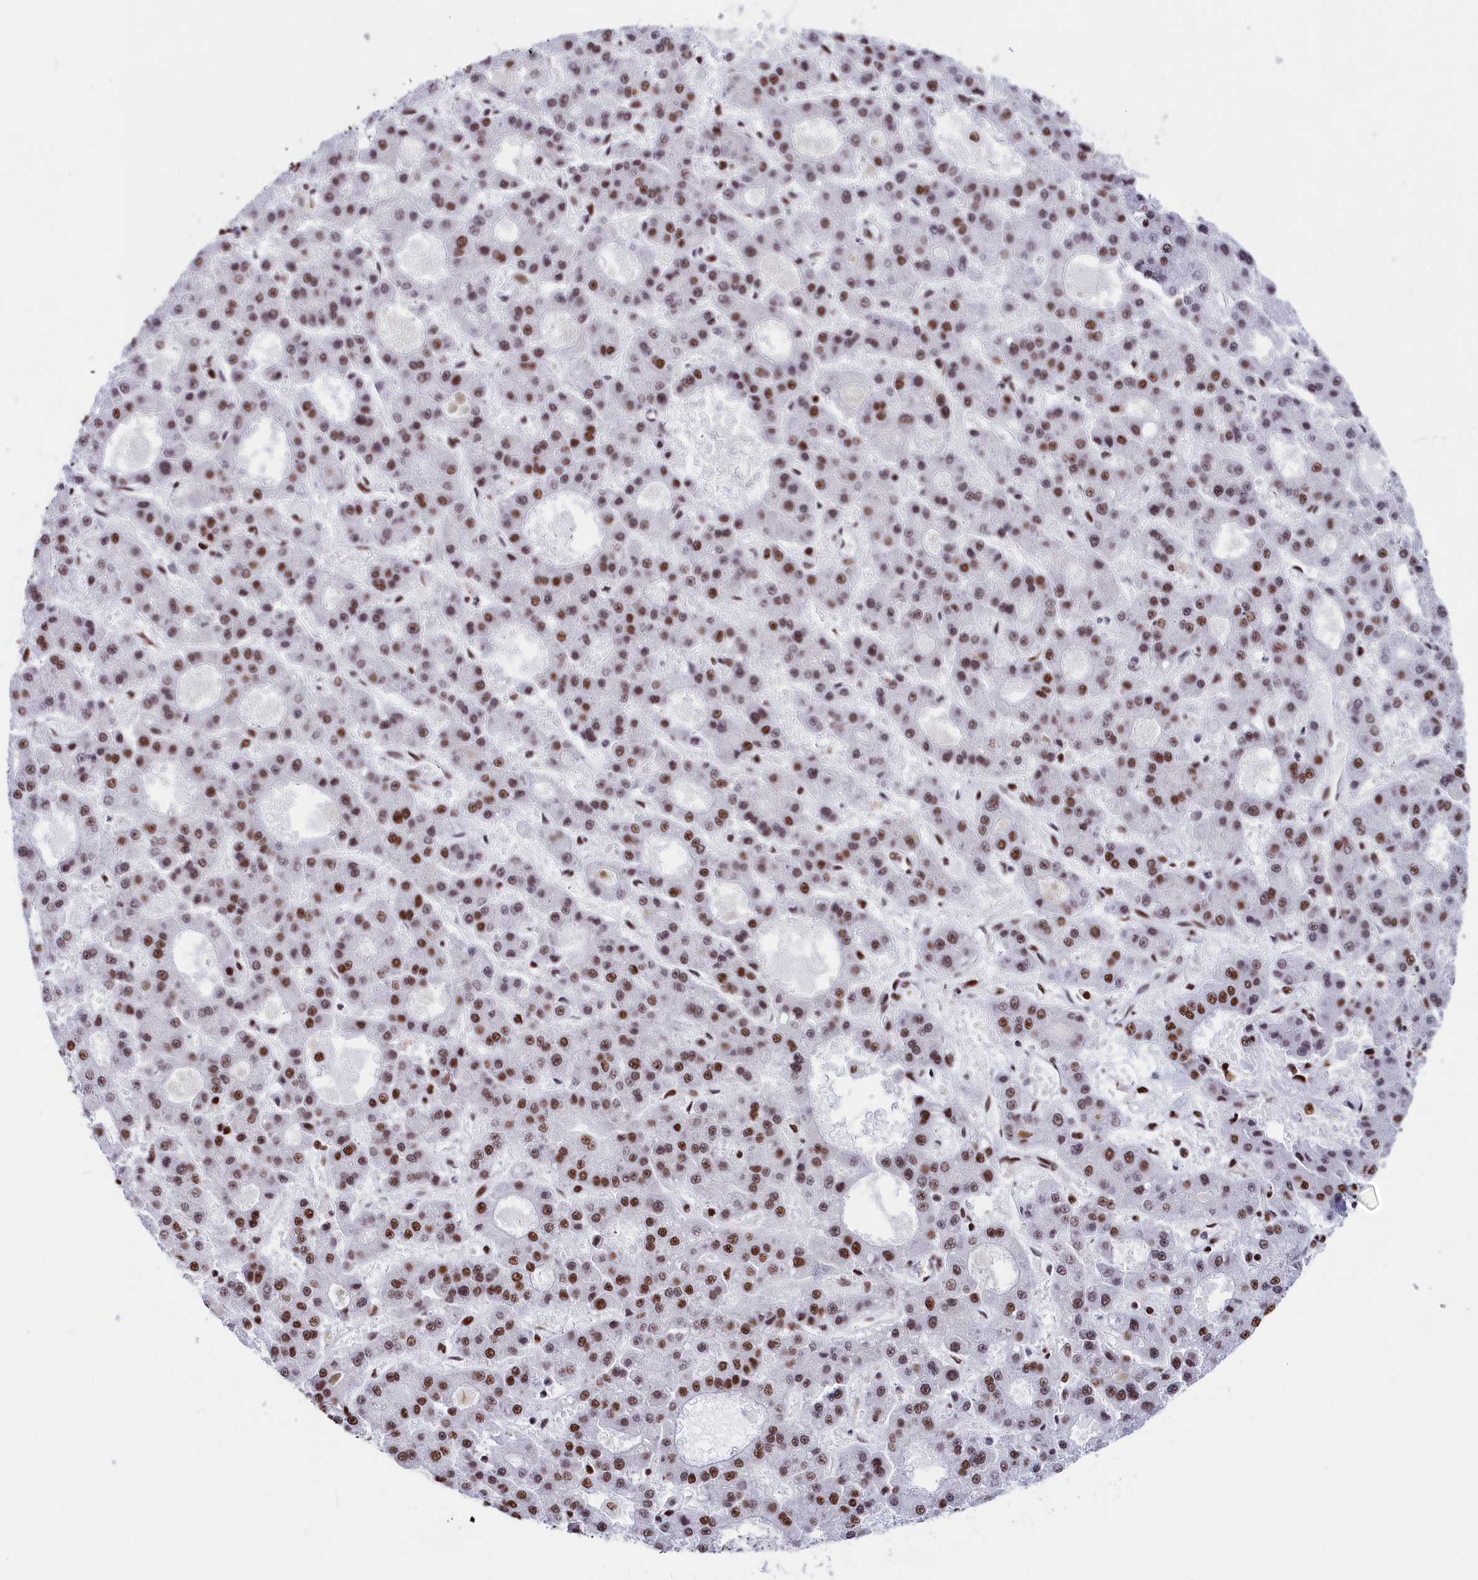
{"staining": {"intensity": "moderate", "quantity": ">75%", "location": "nuclear"}, "tissue": "liver cancer", "cell_type": "Tumor cells", "image_type": "cancer", "snomed": [{"axis": "morphology", "description": "Carcinoma, Hepatocellular, NOS"}, {"axis": "topography", "description": "Liver"}], "caption": "An image of human liver hepatocellular carcinoma stained for a protein shows moderate nuclear brown staining in tumor cells.", "gene": "SNRNP70", "patient": {"sex": "male", "age": 70}}